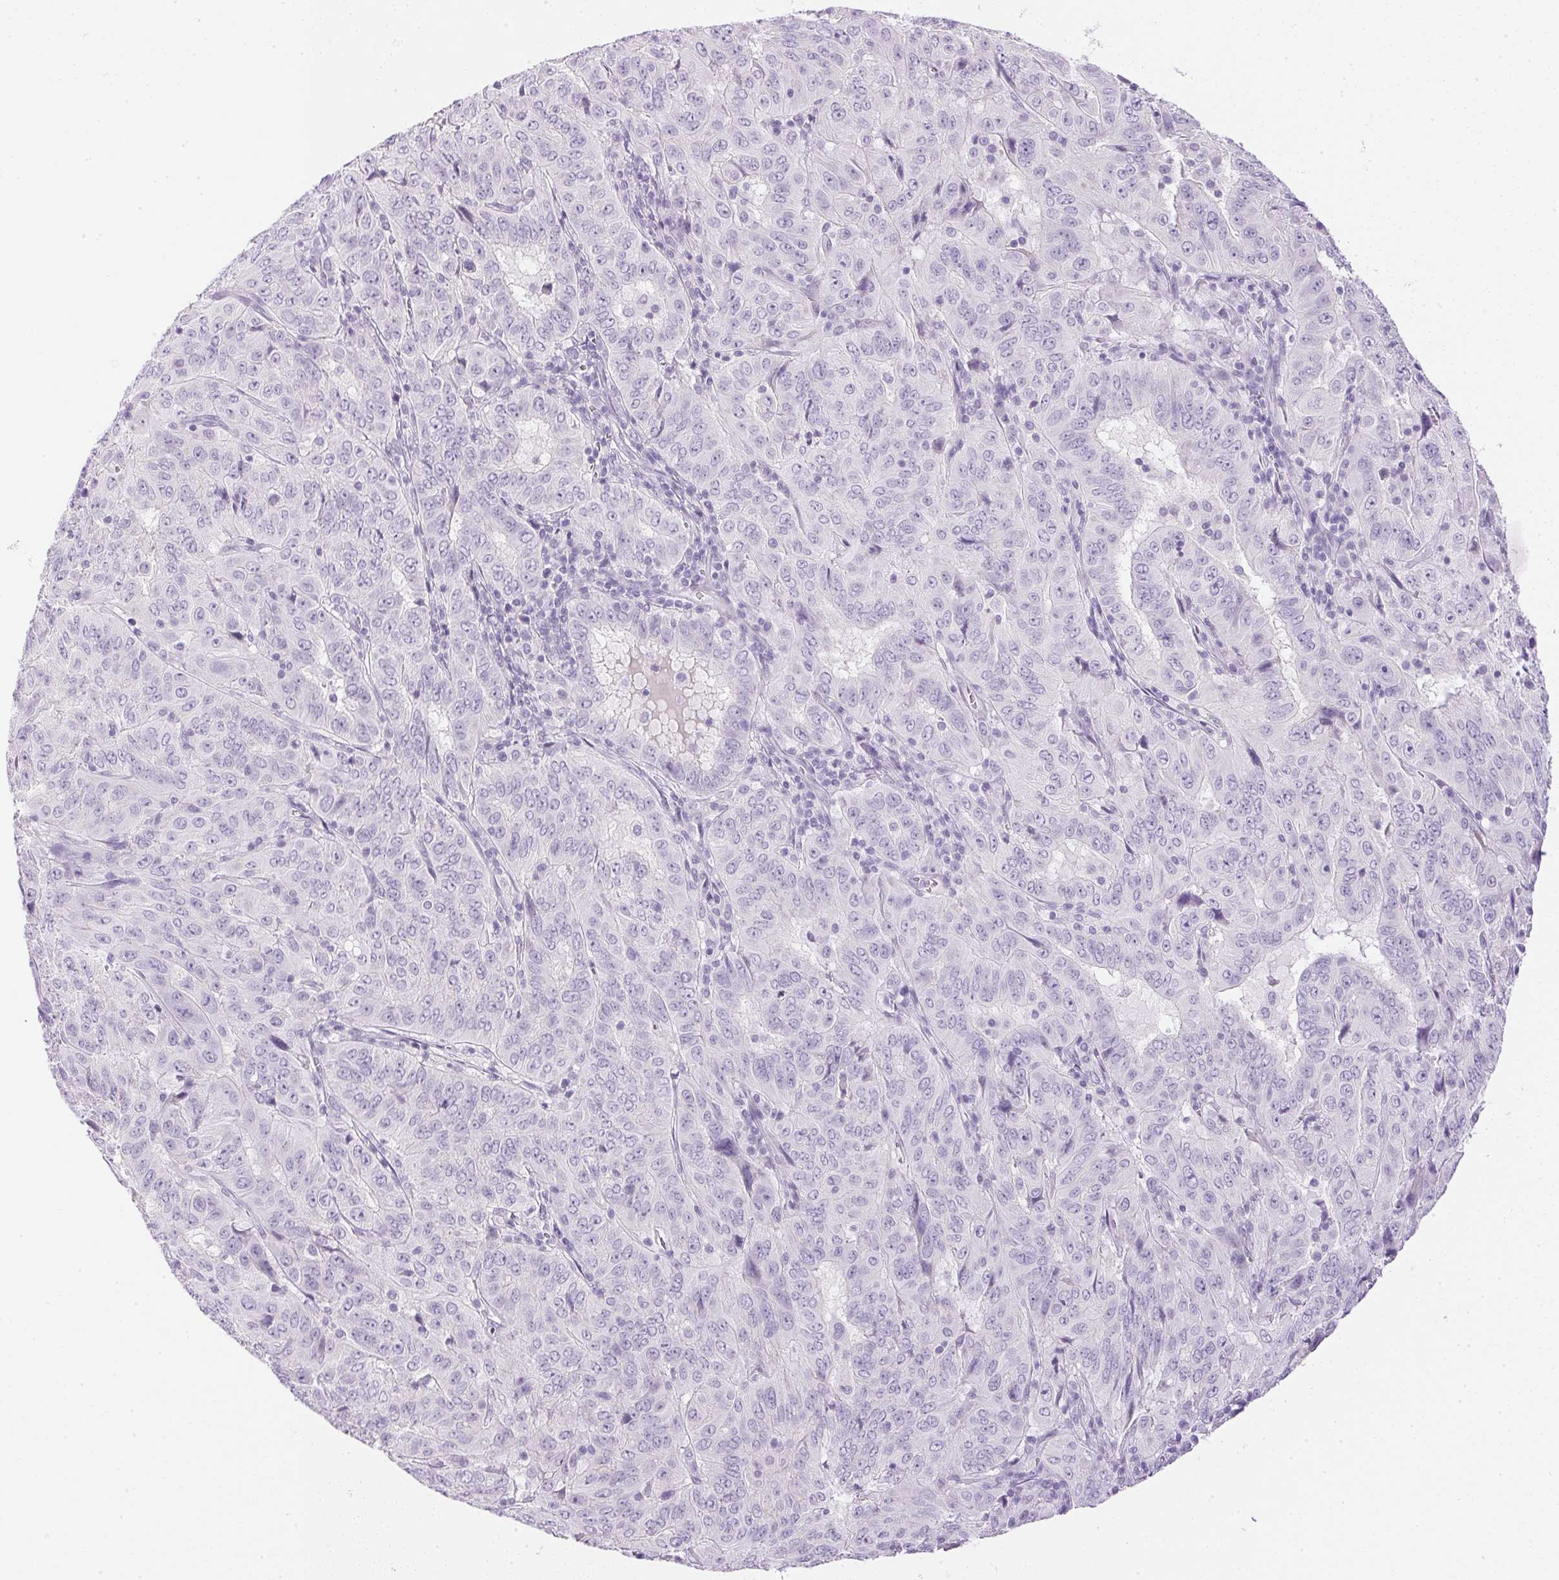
{"staining": {"intensity": "negative", "quantity": "none", "location": "none"}, "tissue": "pancreatic cancer", "cell_type": "Tumor cells", "image_type": "cancer", "snomed": [{"axis": "morphology", "description": "Adenocarcinoma, NOS"}, {"axis": "topography", "description": "Pancreas"}], "caption": "Immunohistochemistry of human adenocarcinoma (pancreatic) exhibits no staining in tumor cells.", "gene": "CTRL", "patient": {"sex": "male", "age": 63}}